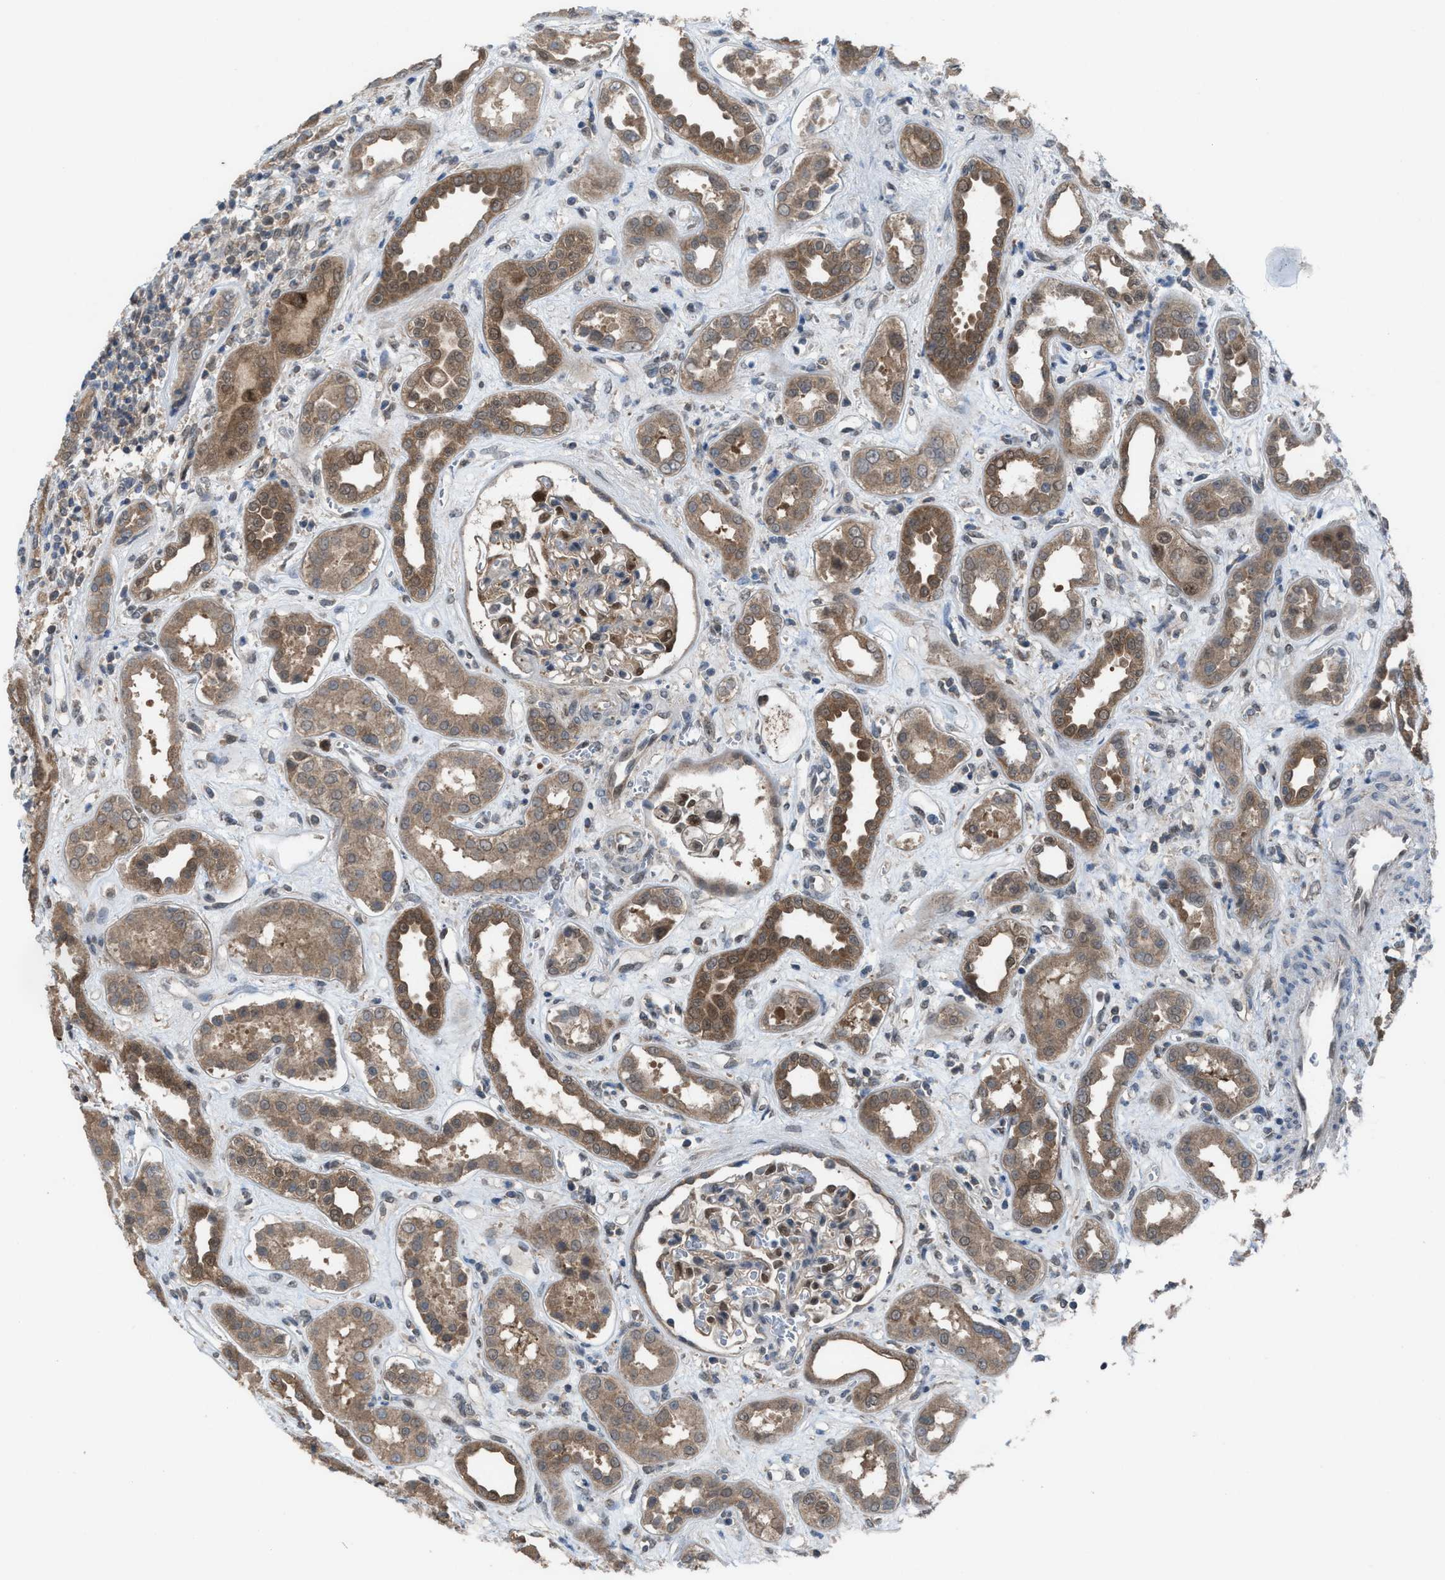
{"staining": {"intensity": "moderate", "quantity": "<25%", "location": "cytoplasmic/membranous,nuclear"}, "tissue": "kidney", "cell_type": "Cells in glomeruli", "image_type": "normal", "snomed": [{"axis": "morphology", "description": "Normal tissue, NOS"}, {"axis": "topography", "description": "Kidney"}], "caption": "A brown stain shows moderate cytoplasmic/membranous,nuclear staining of a protein in cells in glomeruli of benign human kidney.", "gene": "PLAA", "patient": {"sex": "male", "age": 59}}